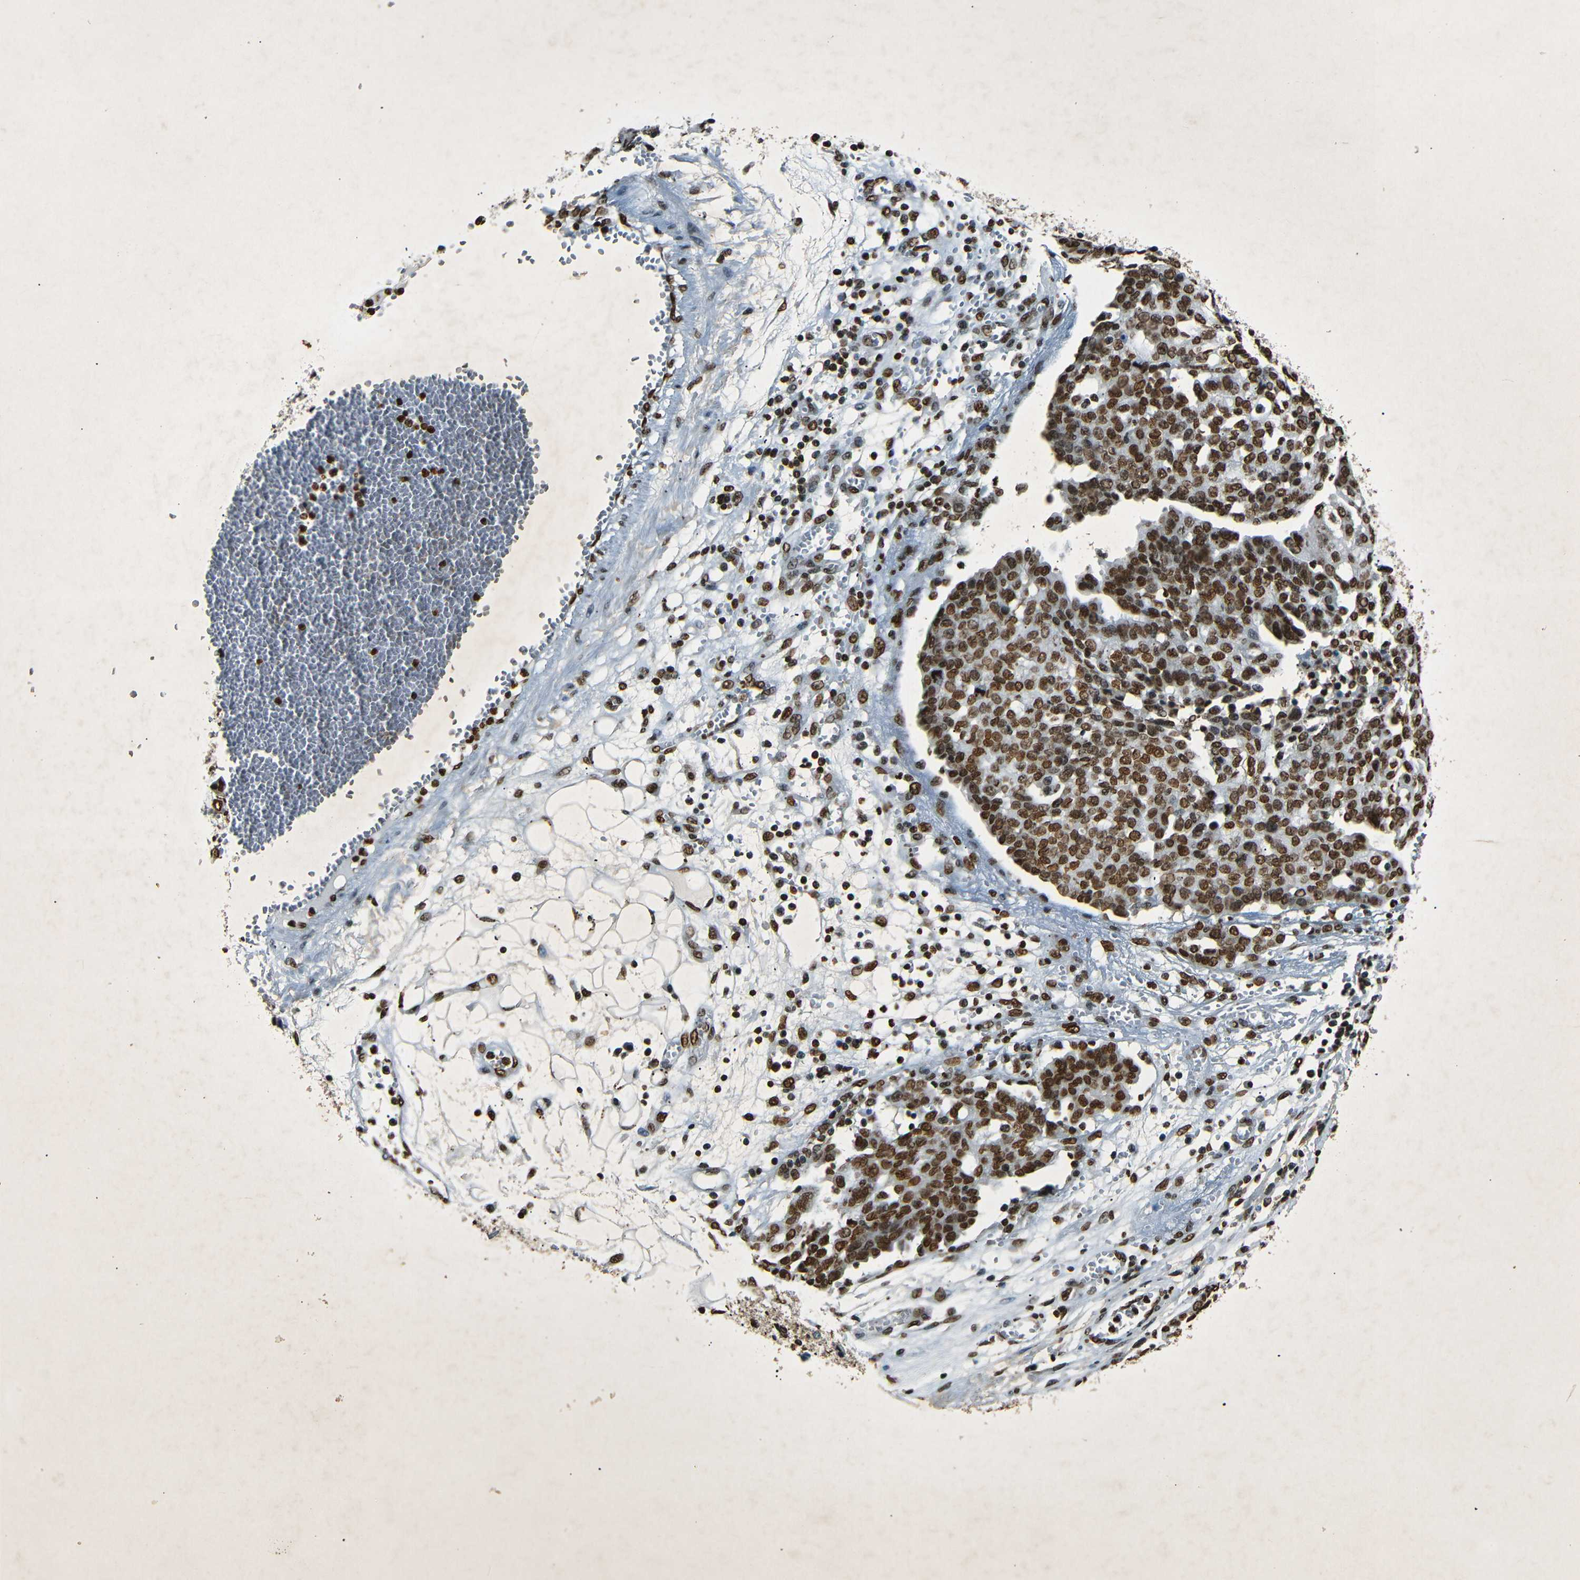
{"staining": {"intensity": "strong", "quantity": "25%-75%", "location": "nuclear"}, "tissue": "ovarian cancer", "cell_type": "Tumor cells", "image_type": "cancer", "snomed": [{"axis": "morphology", "description": "Cystadenocarcinoma, serous, NOS"}, {"axis": "topography", "description": "Soft tissue"}, {"axis": "topography", "description": "Ovary"}], "caption": "The immunohistochemical stain highlights strong nuclear staining in tumor cells of ovarian cancer (serous cystadenocarcinoma) tissue.", "gene": "HMGN1", "patient": {"sex": "female", "age": 57}}